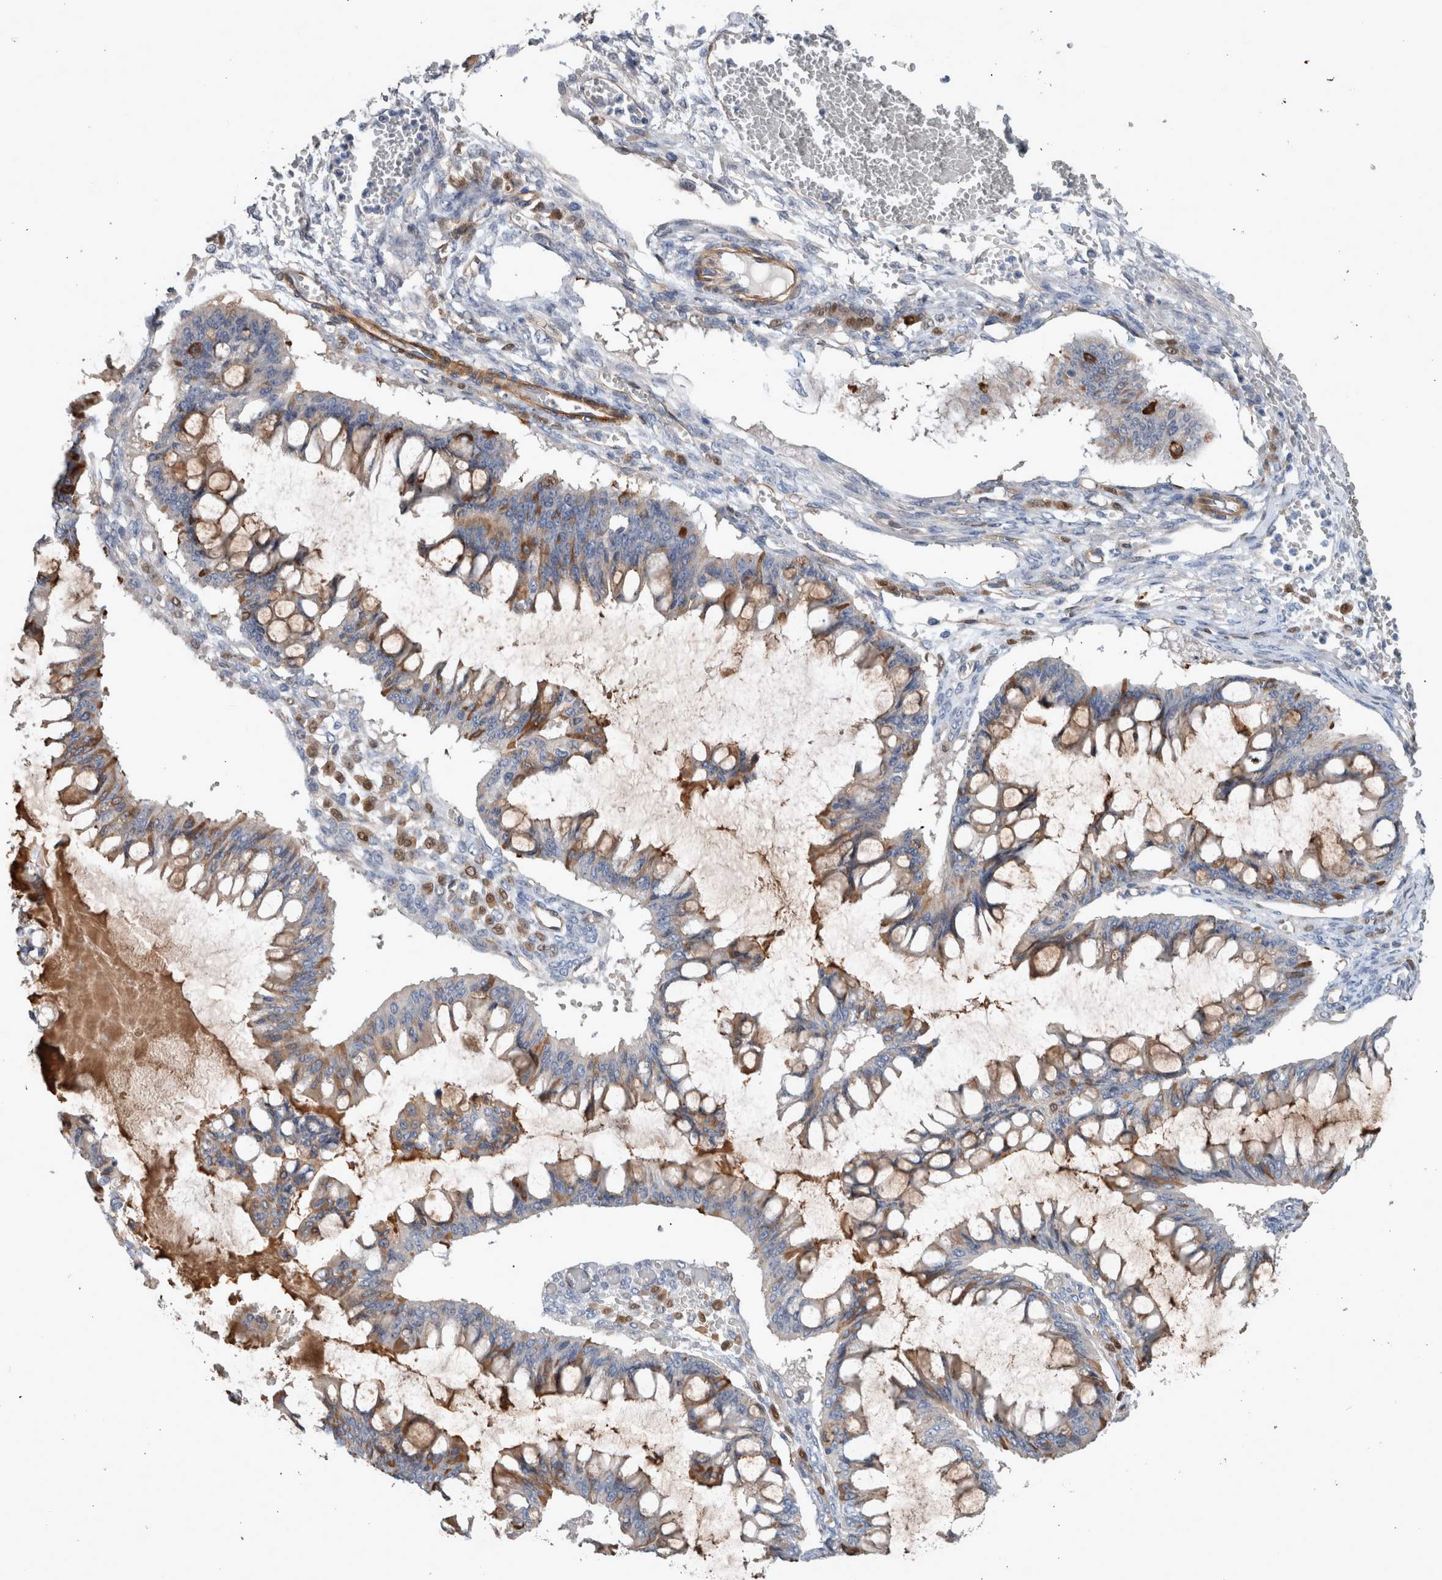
{"staining": {"intensity": "moderate", "quantity": "25%-75%", "location": "cytoplasmic/membranous"}, "tissue": "ovarian cancer", "cell_type": "Tumor cells", "image_type": "cancer", "snomed": [{"axis": "morphology", "description": "Cystadenocarcinoma, mucinous, NOS"}, {"axis": "topography", "description": "Ovary"}], "caption": "Brown immunohistochemical staining in ovarian mucinous cystadenocarcinoma demonstrates moderate cytoplasmic/membranous staining in approximately 25%-75% of tumor cells. (DAB (3,3'-diaminobenzidine) IHC with brightfield microscopy, high magnification).", "gene": "BCAM", "patient": {"sex": "female", "age": 73}}